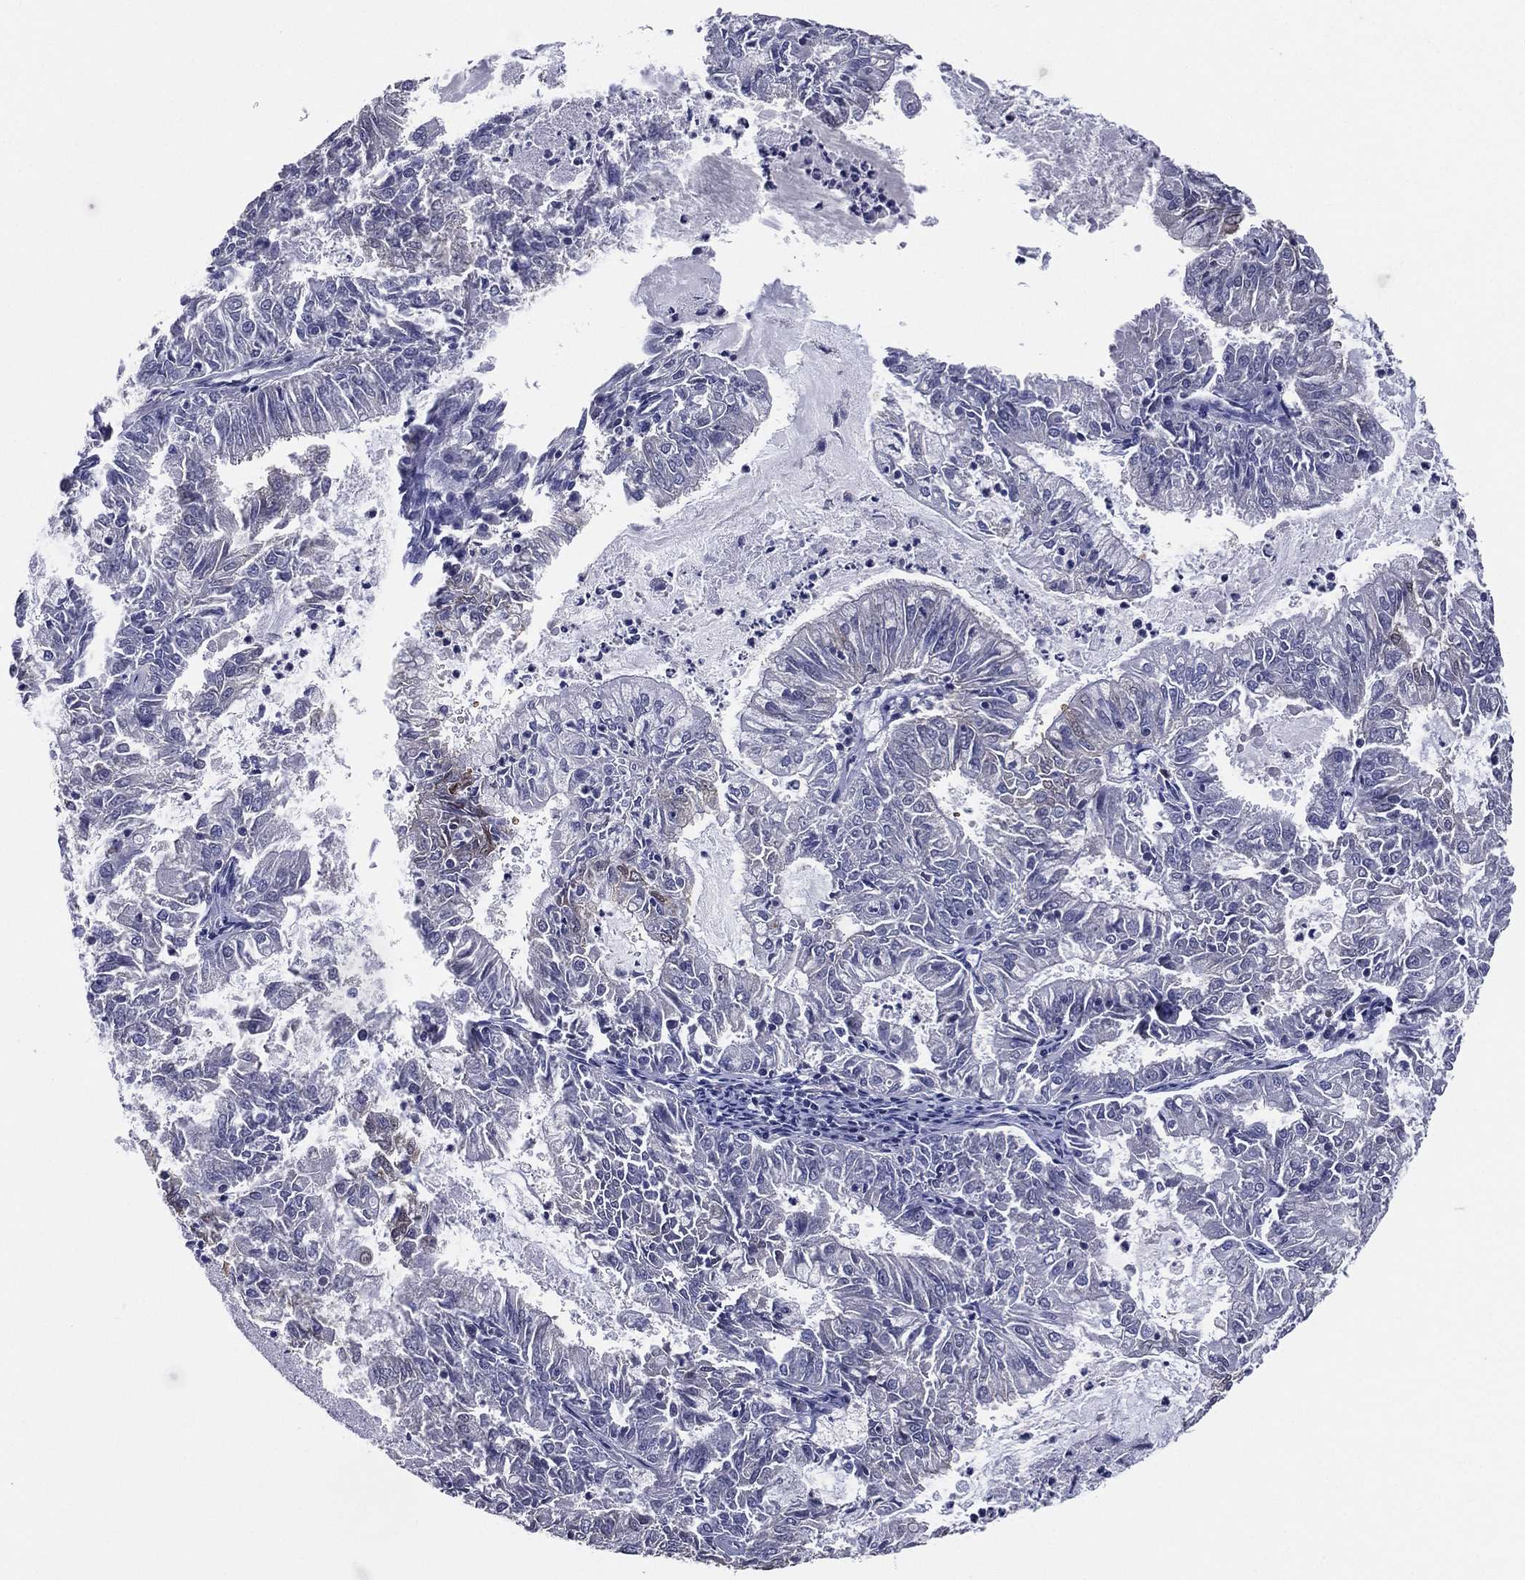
{"staining": {"intensity": "negative", "quantity": "none", "location": "none"}, "tissue": "endometrial cancer", "cell_type": "Tumor cells", "image_type": "cancer", "snomed": [{"axis": "morphology", "description": "Adenocarcinoma, NOS"}, {"axis": "topography", "description": "Endometrium"}], "caption": "Adenocarcinoma (endometrial) stained for a protein using IHC demonstrates no expression tumor cells.", "gene": "TFAP2A", "patient": {"sex": "female", "age": 57}}